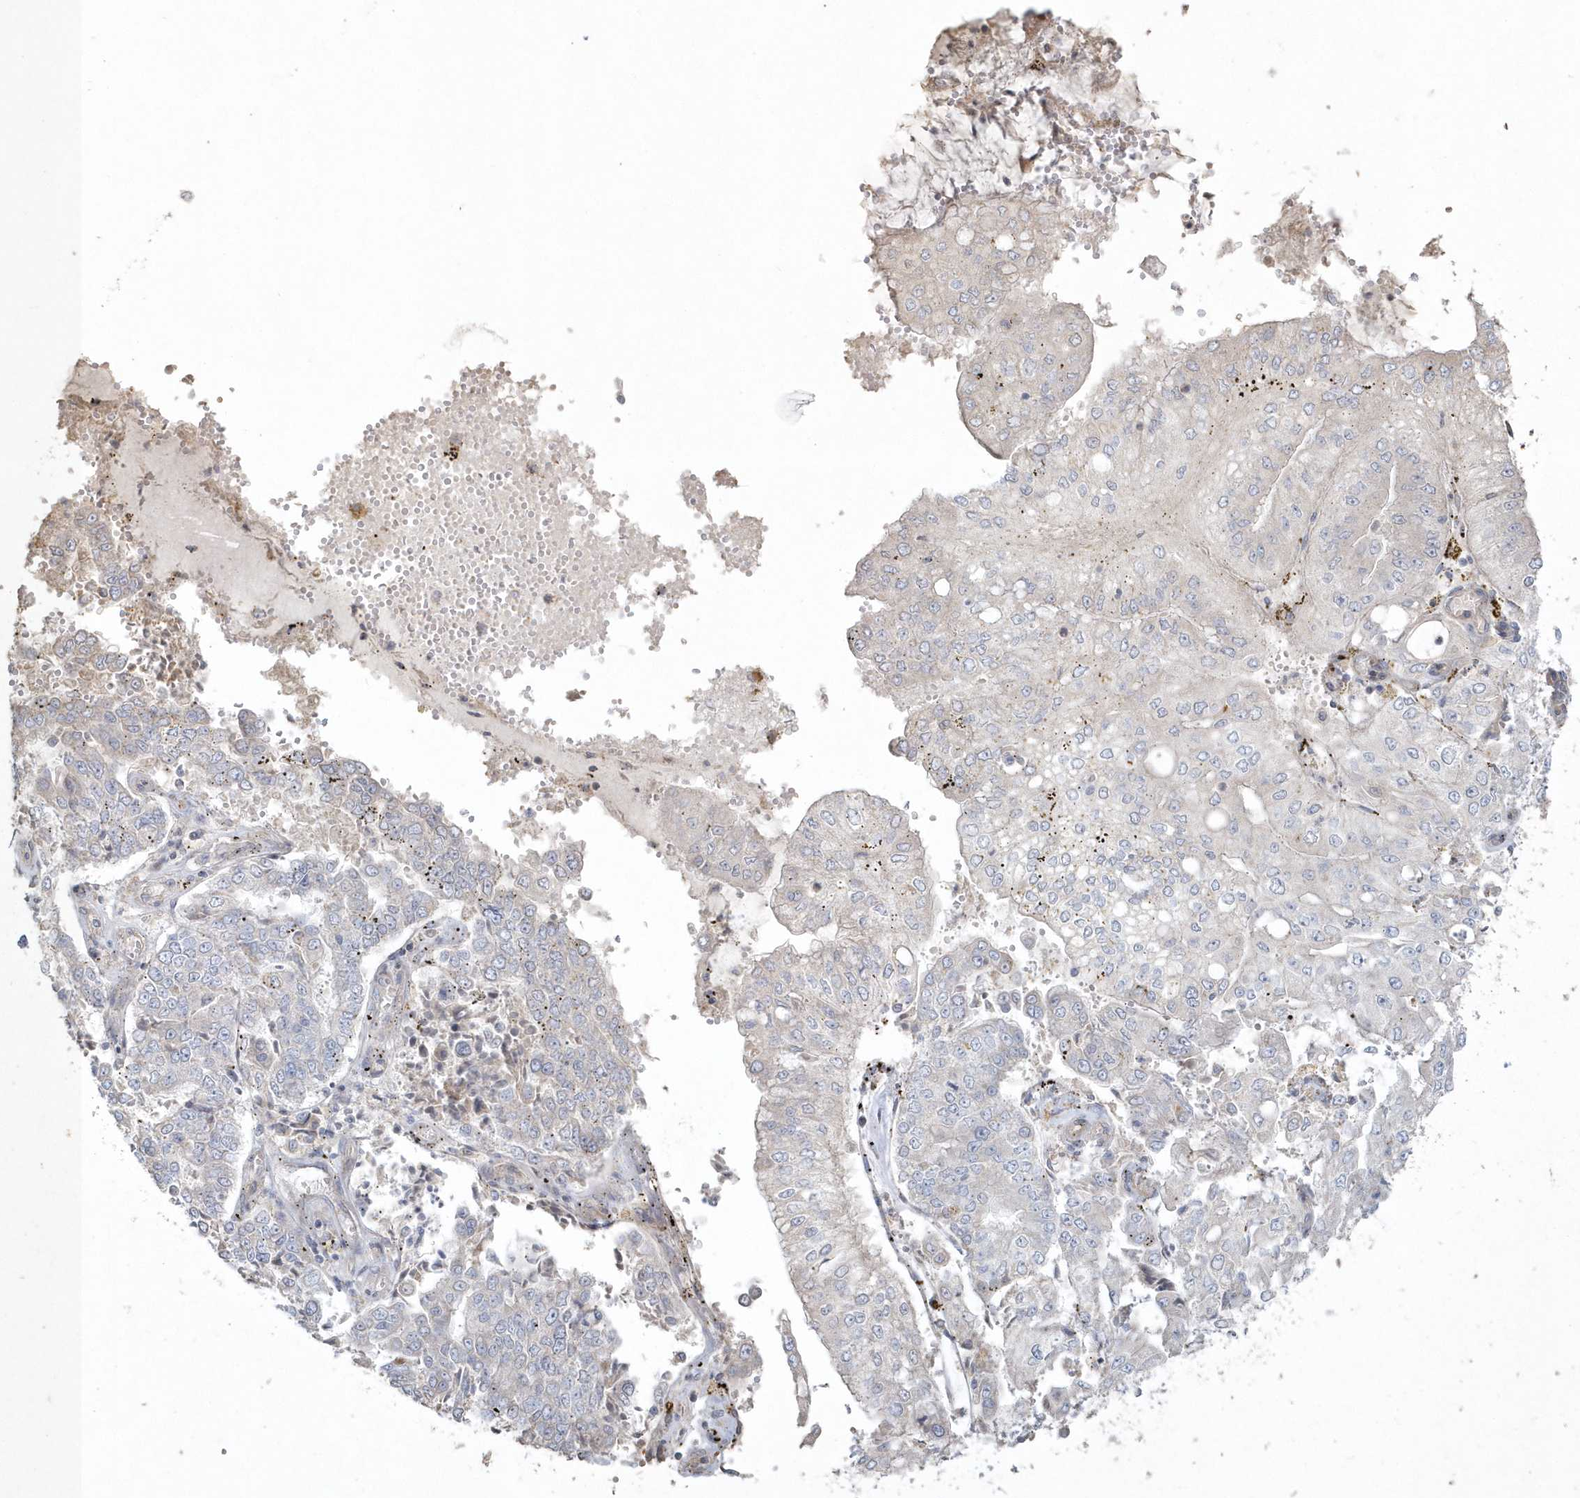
{"staining": {"intensity": "negative", "quantity": "none", "location": "none"}, "tissue": "stomach cancer", "cell_type": "Tumor cells", "image_type": "cancer", "snomed": [{"axis": "morphology", "description": "Adenocarcinoma, NOS"}, {"axis": "topography", "description": "Stomach"}], "caption": "This is a histopathology image of immunohistochemistry staining of stomach adenocarcinoma, which shows no staining in tumor cells.", "gene": "BLTP3A", "patient": {"sex": "male", "age": 76}}